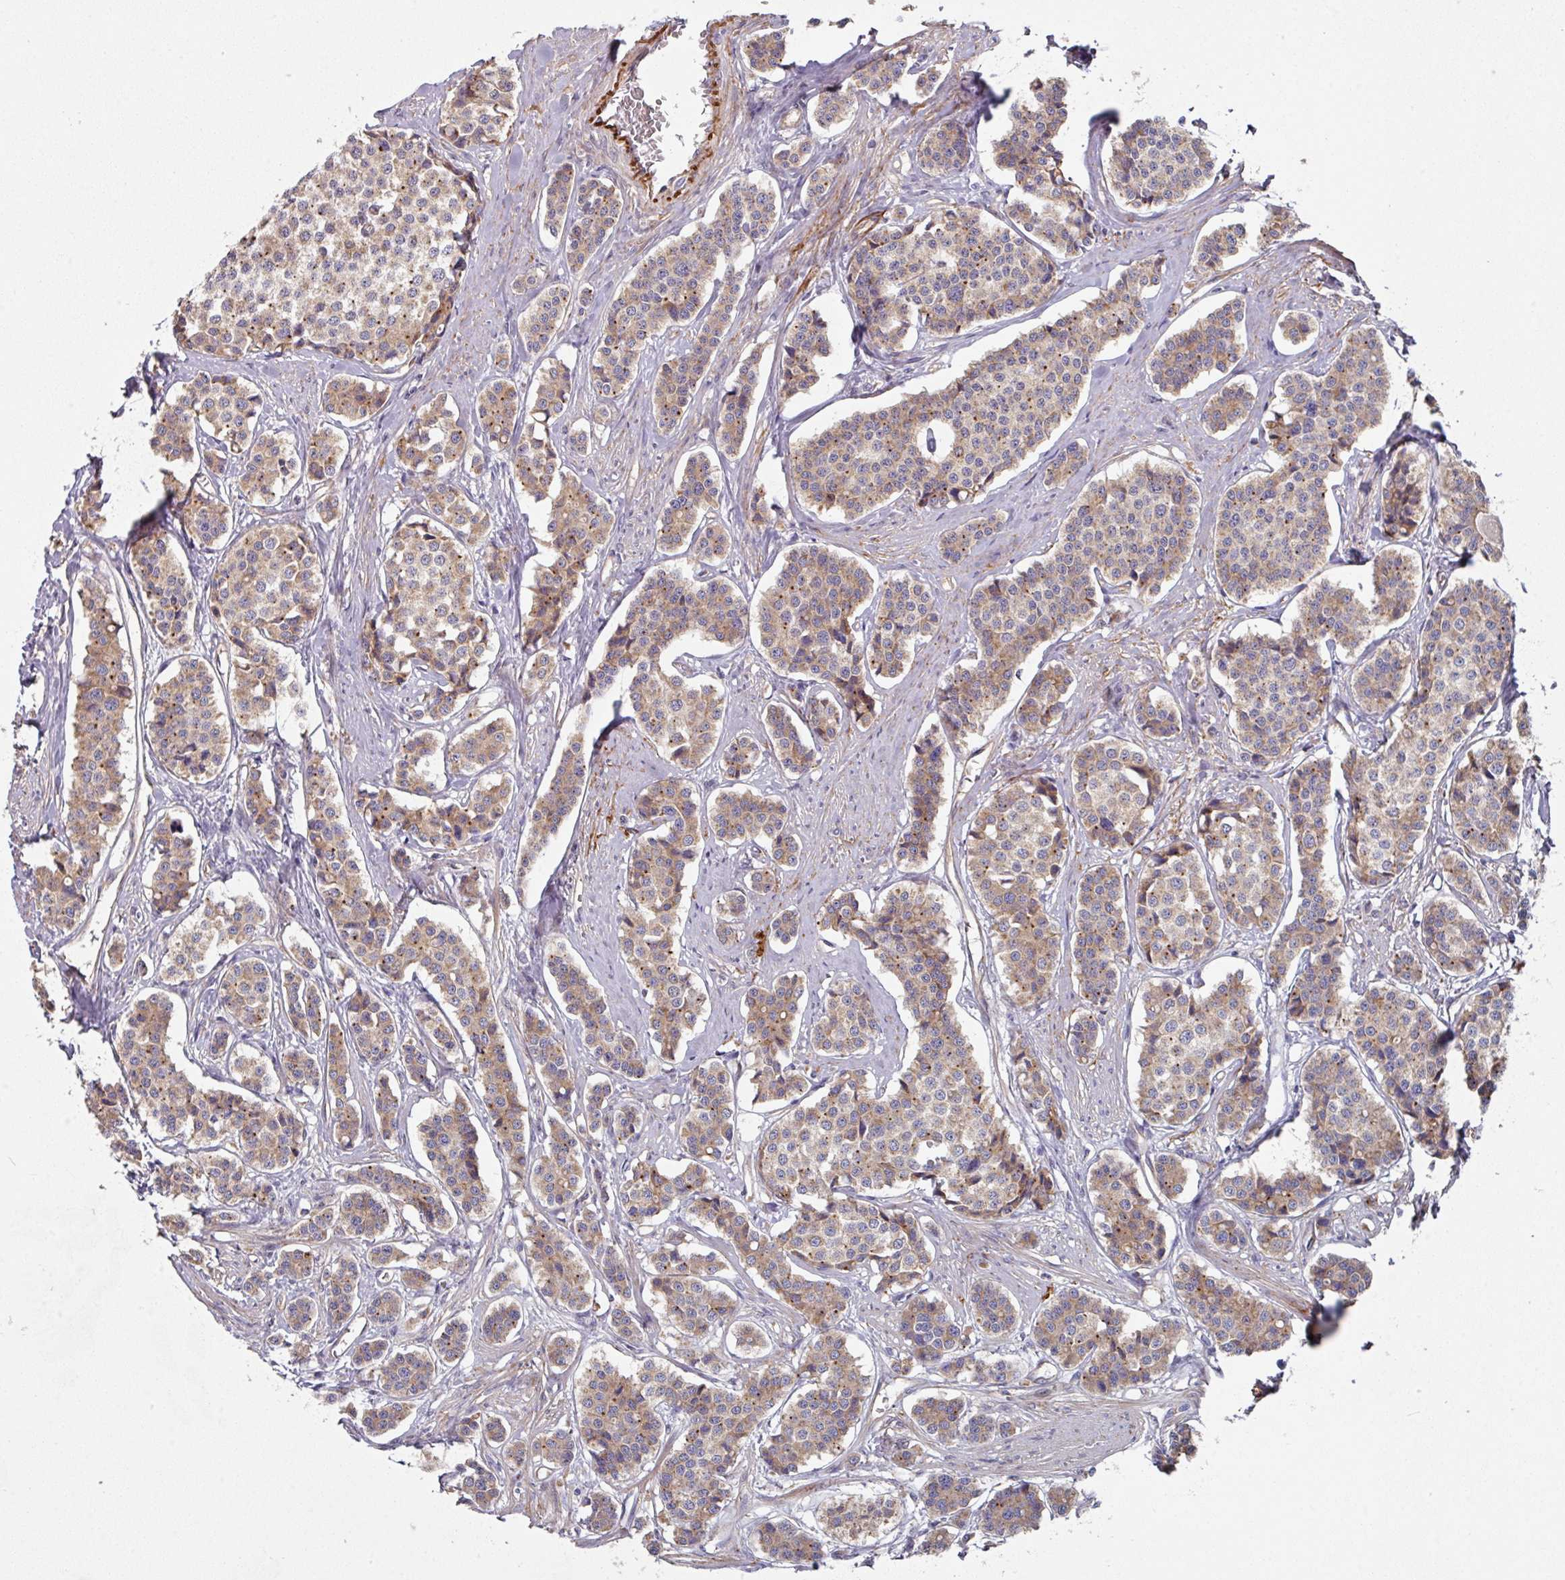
{"staining": {"intensity": "weak", "quantity": ">75%", "location": "cytoplasmic/membranous"}, "tissue": "carcinoid", "cell_type": "Tumor cells", "image_type": "cancer", "snomed": [{"axis": "morphology", "description": "Carcinoid, malignant, NOS"}, {"axis": "topography", "description": "Small intestine"}], "caption": "A low amount of weak cytoplasmic/membranous expression is identified in approximately >75% of tumor cells in carcinoid tissue. Using DAB (3,3'-diaminobenzidine) (brown) and hematoxylin (blue) stains, captured at high magnification using brightfield microscopy.", "gene": "DCAF12L2", "patient": {"sex": "male", "age": 60}}